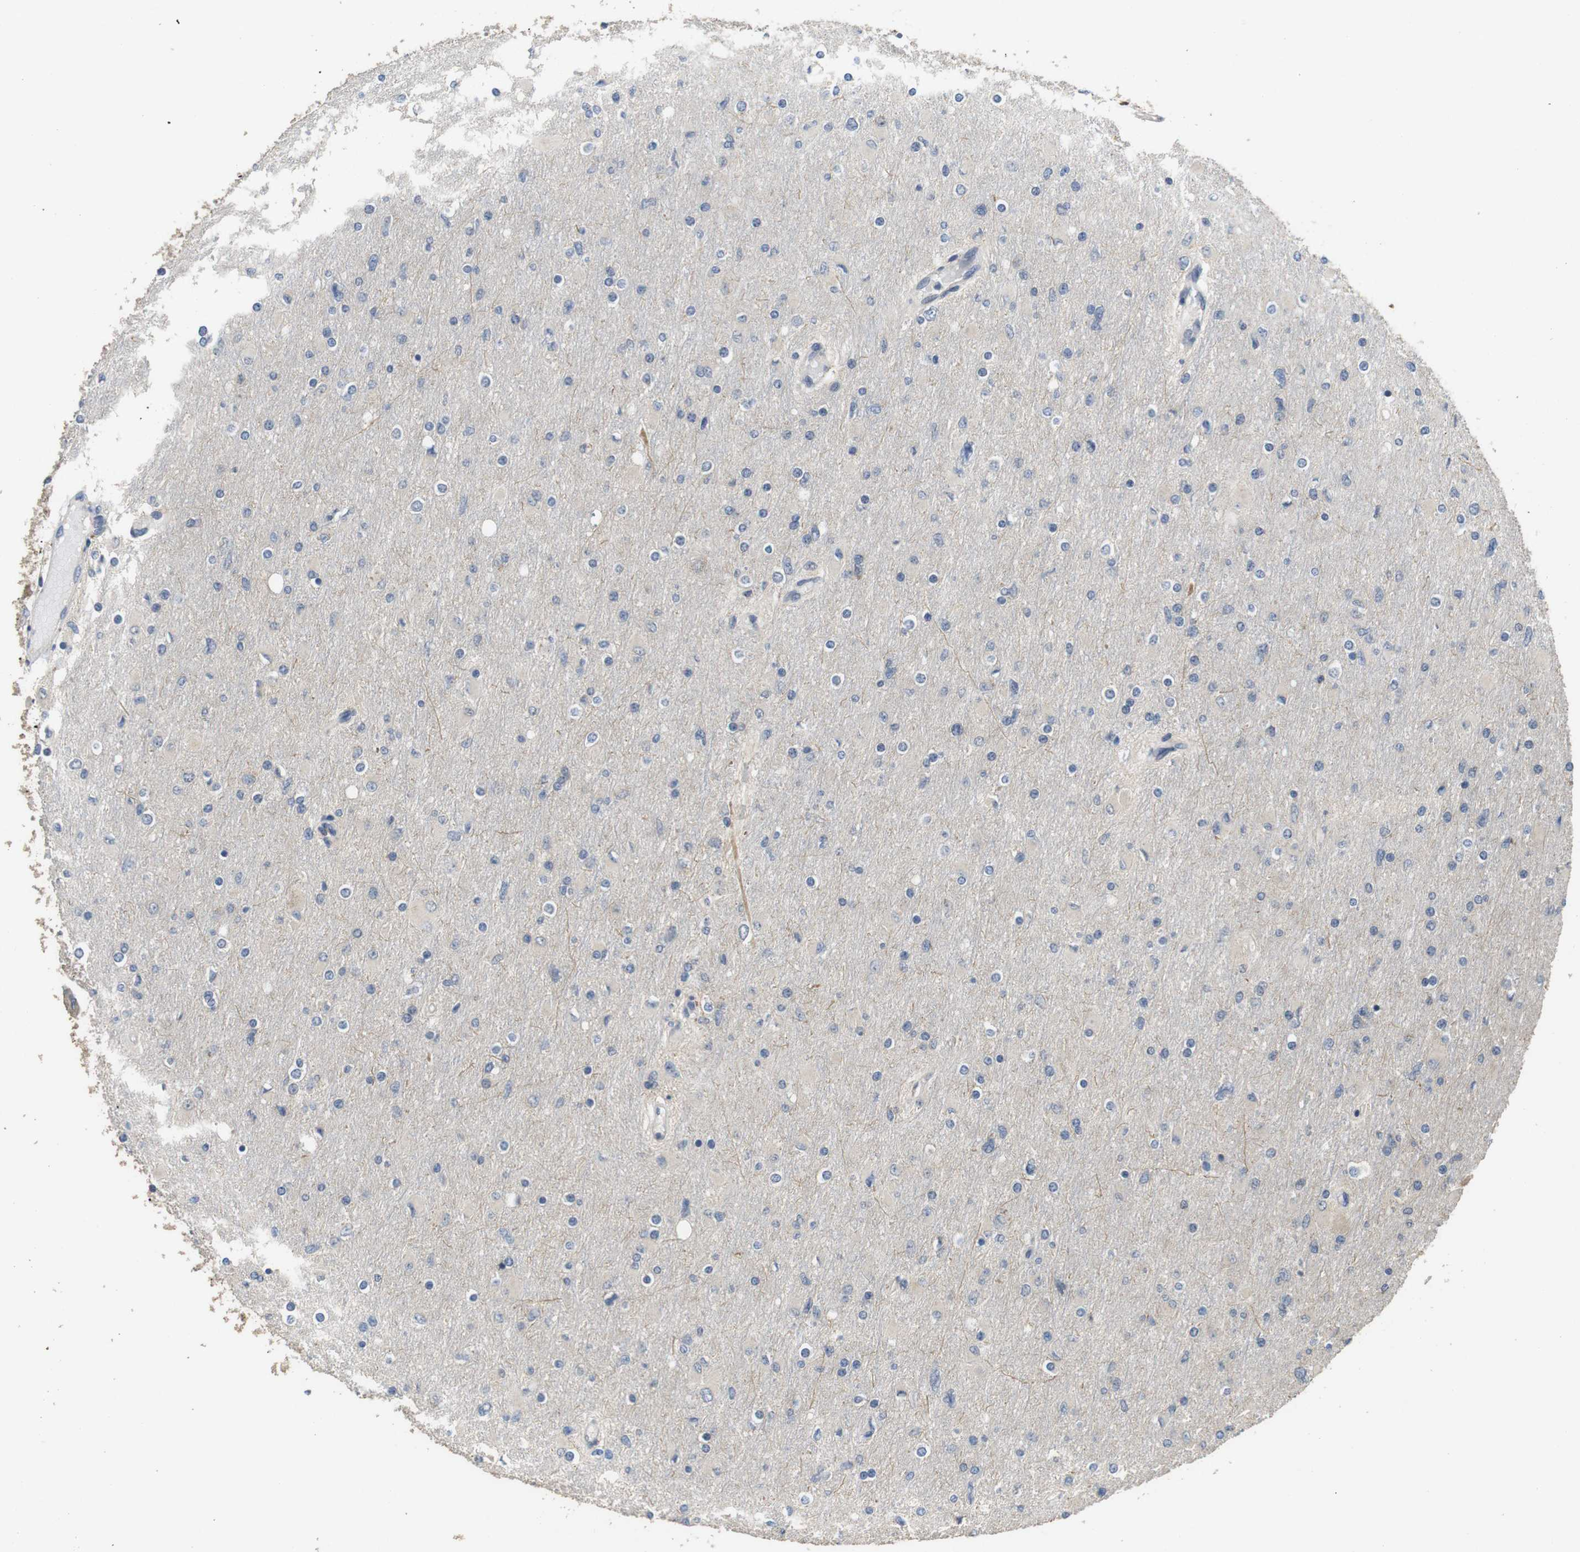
{"staining": {"intensity": "negative", "quantity": "none", "location": "none"}, "tissue": "glioma", "cell_type": "Tumor cells", "image_type": "cancer", "snomed": [{"axis": "morphology", "description": "Glioma, malignant, High grade"}, {"axis": "topography", "description": "Cerebral cortex"}], "caption": "Tumor cells show no significant staining in glioma.", "gene": "ADGRL3", "patient": {"sex": "female", "age": 36}}